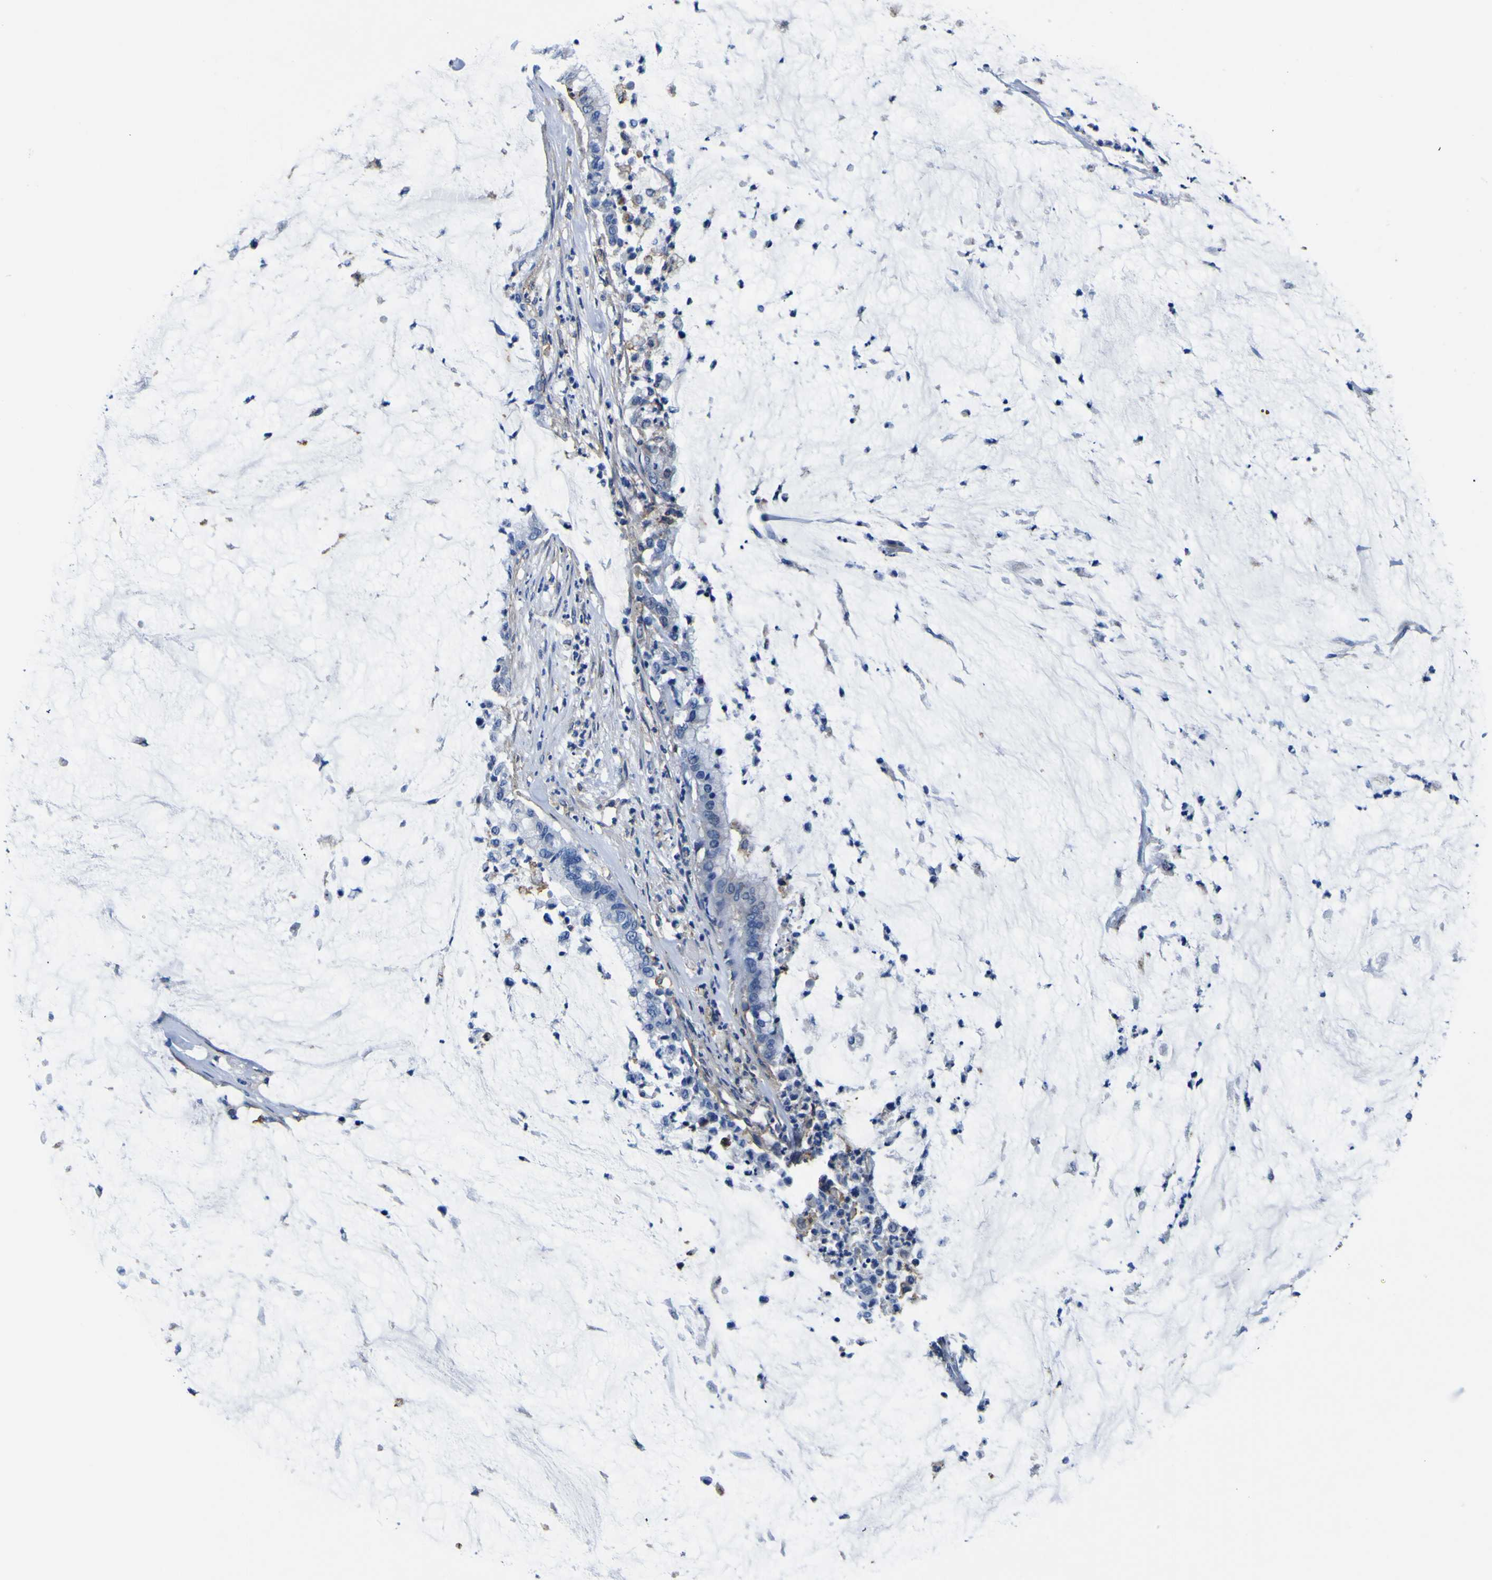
{"staining": {"intensity": "negative", "quantity": "none", "location": "none"}, "tissue": "pancreatic cancer", "cell_type": "Tumor cells", "image_type": "cancer", "snomed": [{"axis": "morphology", "description": "Adenocarcinoma, NOS"}, {"axis": "topography", "description": "Pancreas"}], "caption": "Immunohistochemistry (IHC) of pancreatic adenocarcinoma displays no staining in tumor cells.", "gene": "PXDN", "patient": {"sex": "male", "age": 41}}